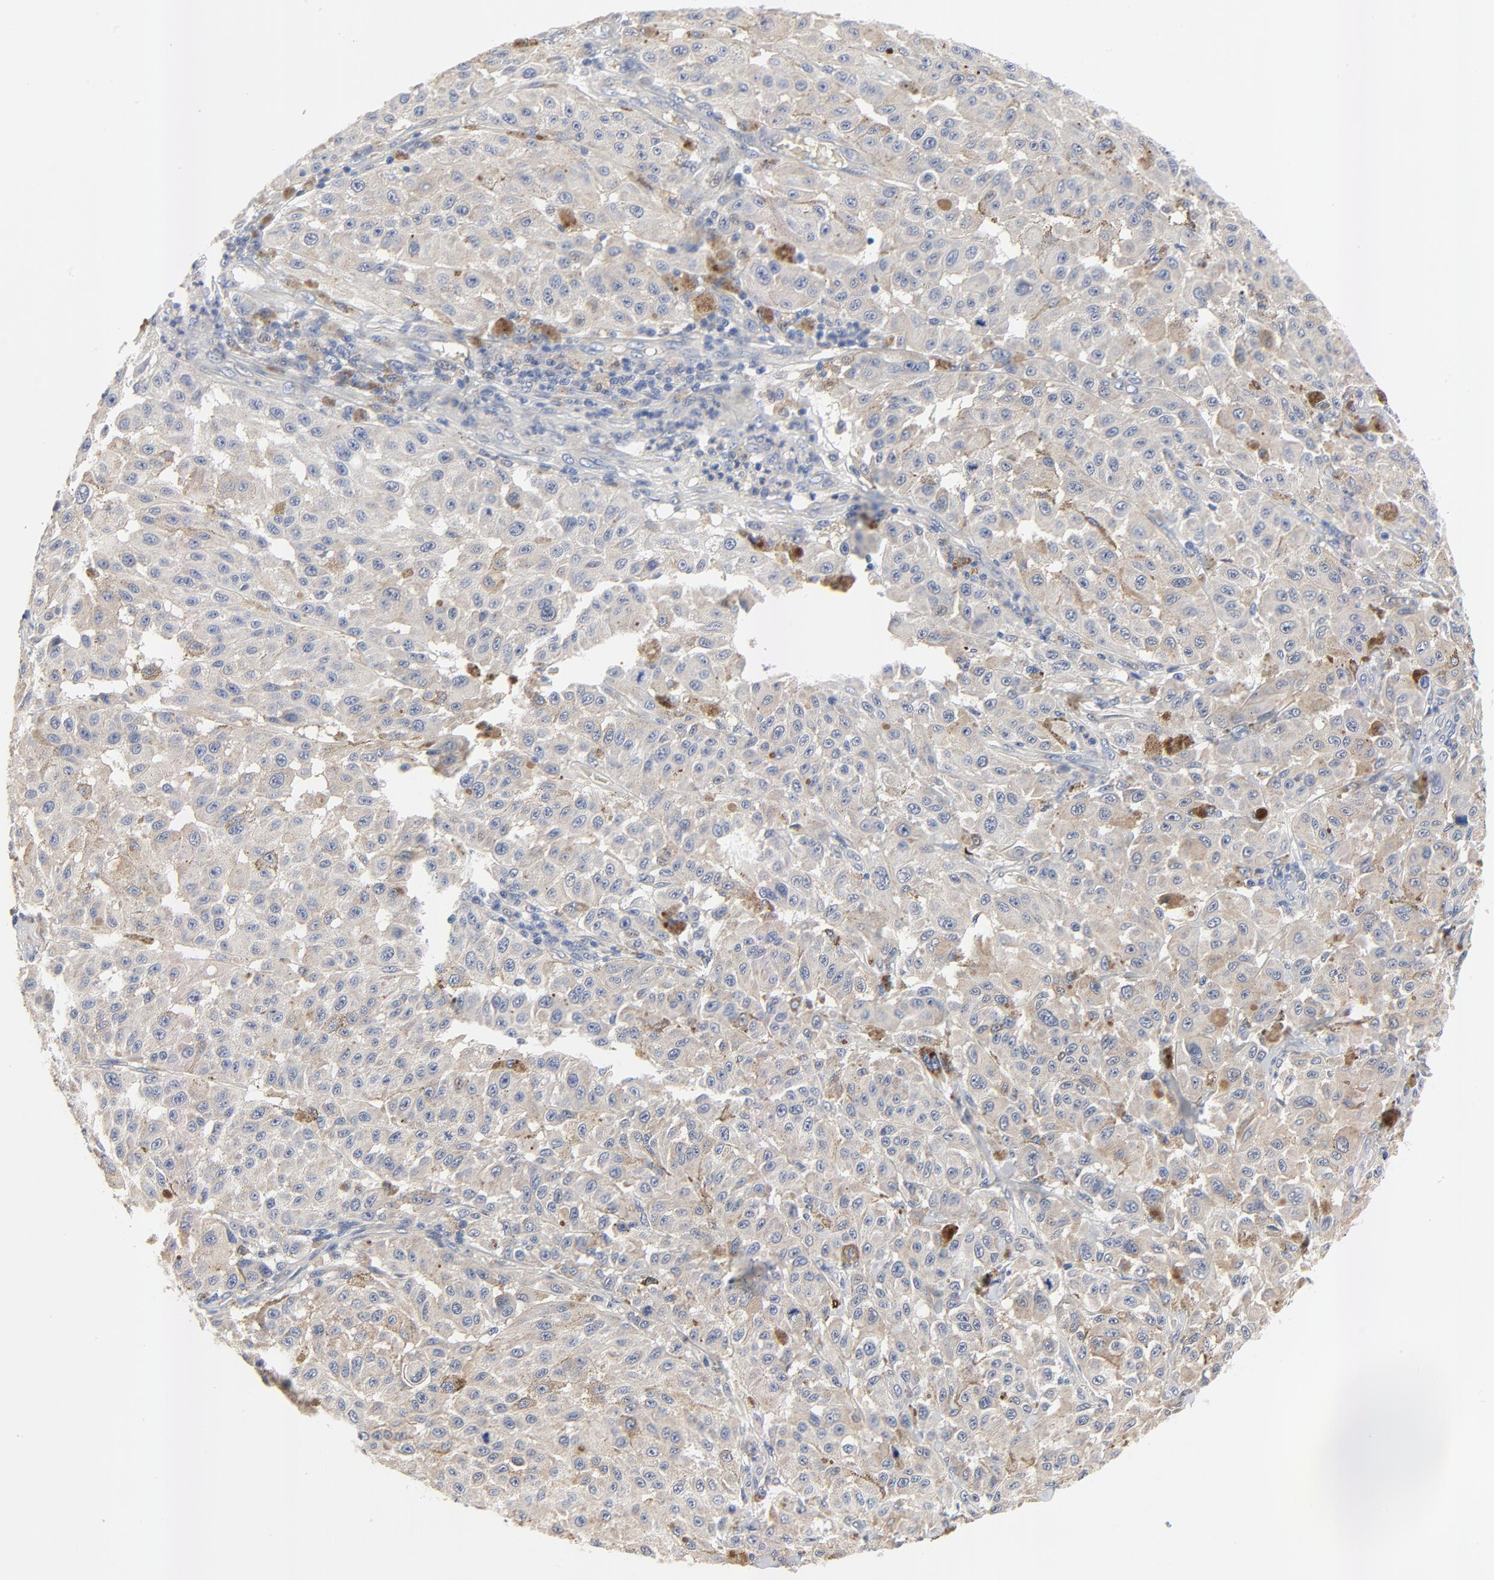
{"staining": {"intensity": "moderate", "quantity": "25%-75%", "location": "cytoplasmic/membranous"}, "tissue": "melanoma", "cell_type": "Tumor cells", "image_type": "cancer", "snomed": [{"axis": "morphology", "description": "Malignant melanoma, NOS"}, {"axis": "topography", "description": "Skin"}], "caption": "Melanoma tissue reveals moderate cytoplasmic/membranous positivity in approximately 25%-75% of tumor cells The protein of interest is shown in brown color, while the nuclei are stained blue.", "gene": "VAV2", "patient": {"sex": "female", "age": 64}}